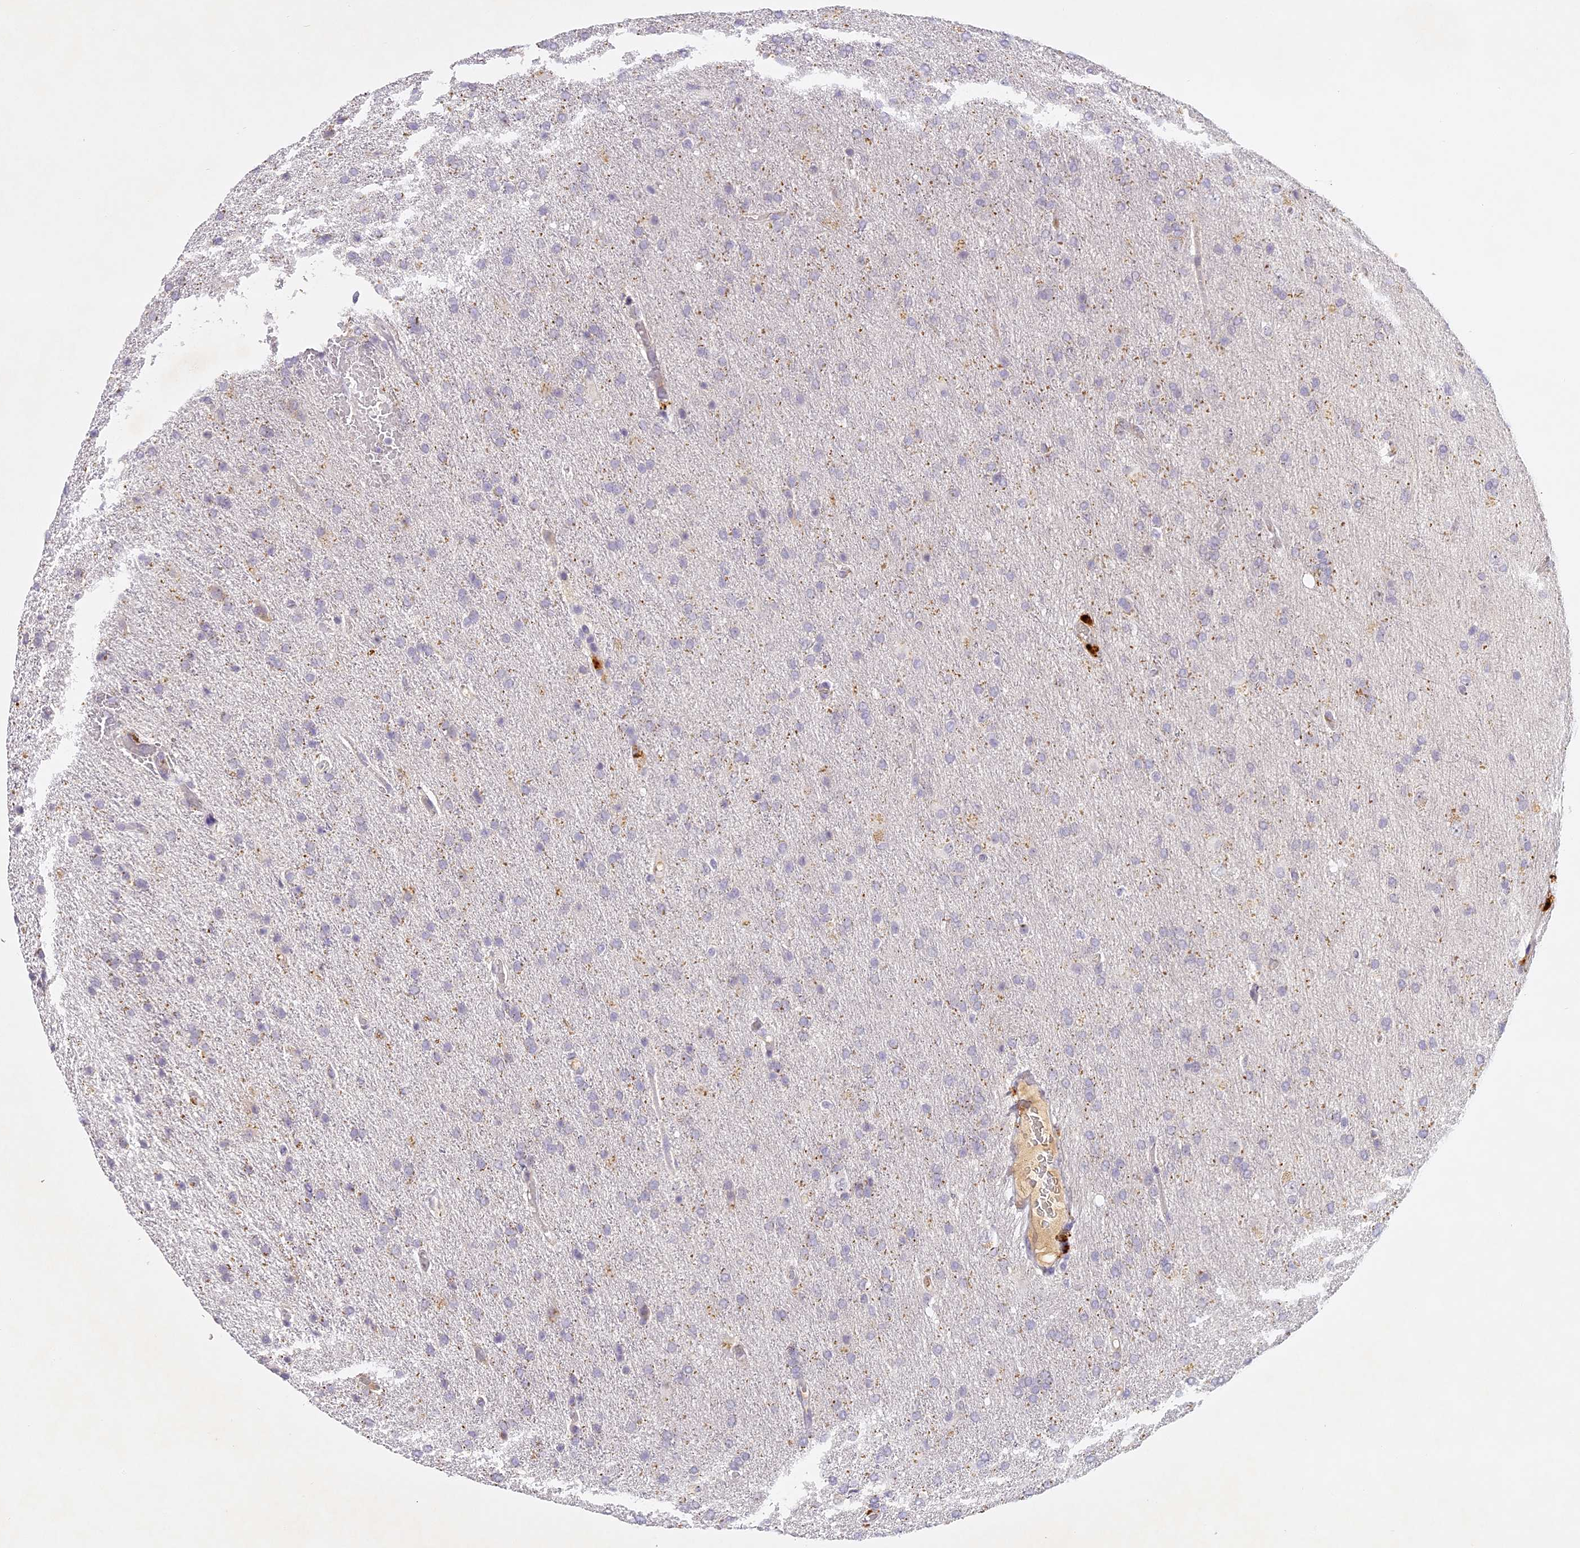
{"staining": {"intensity": "negative", "quantity": "none", "location": "none"}, "tissue": "glioma", "cell_type": "Tumor cells", "image_type": "cancer", "snomed": [{"axis": "morphology", "description": "Glioma, malignant, High grade"}, {"axis": "topography", "description": "Brain"}], "caption": "High power microscopy histopathology image of an immunohistochemistry (IHC) histopathology image of glioma, revealing no significant expression in tumor cells. (Immunohistochemistry, brightfield microscopy, high magnification).", "gene": "ELL3", "patient": {"sex": "male", "age": 72}}